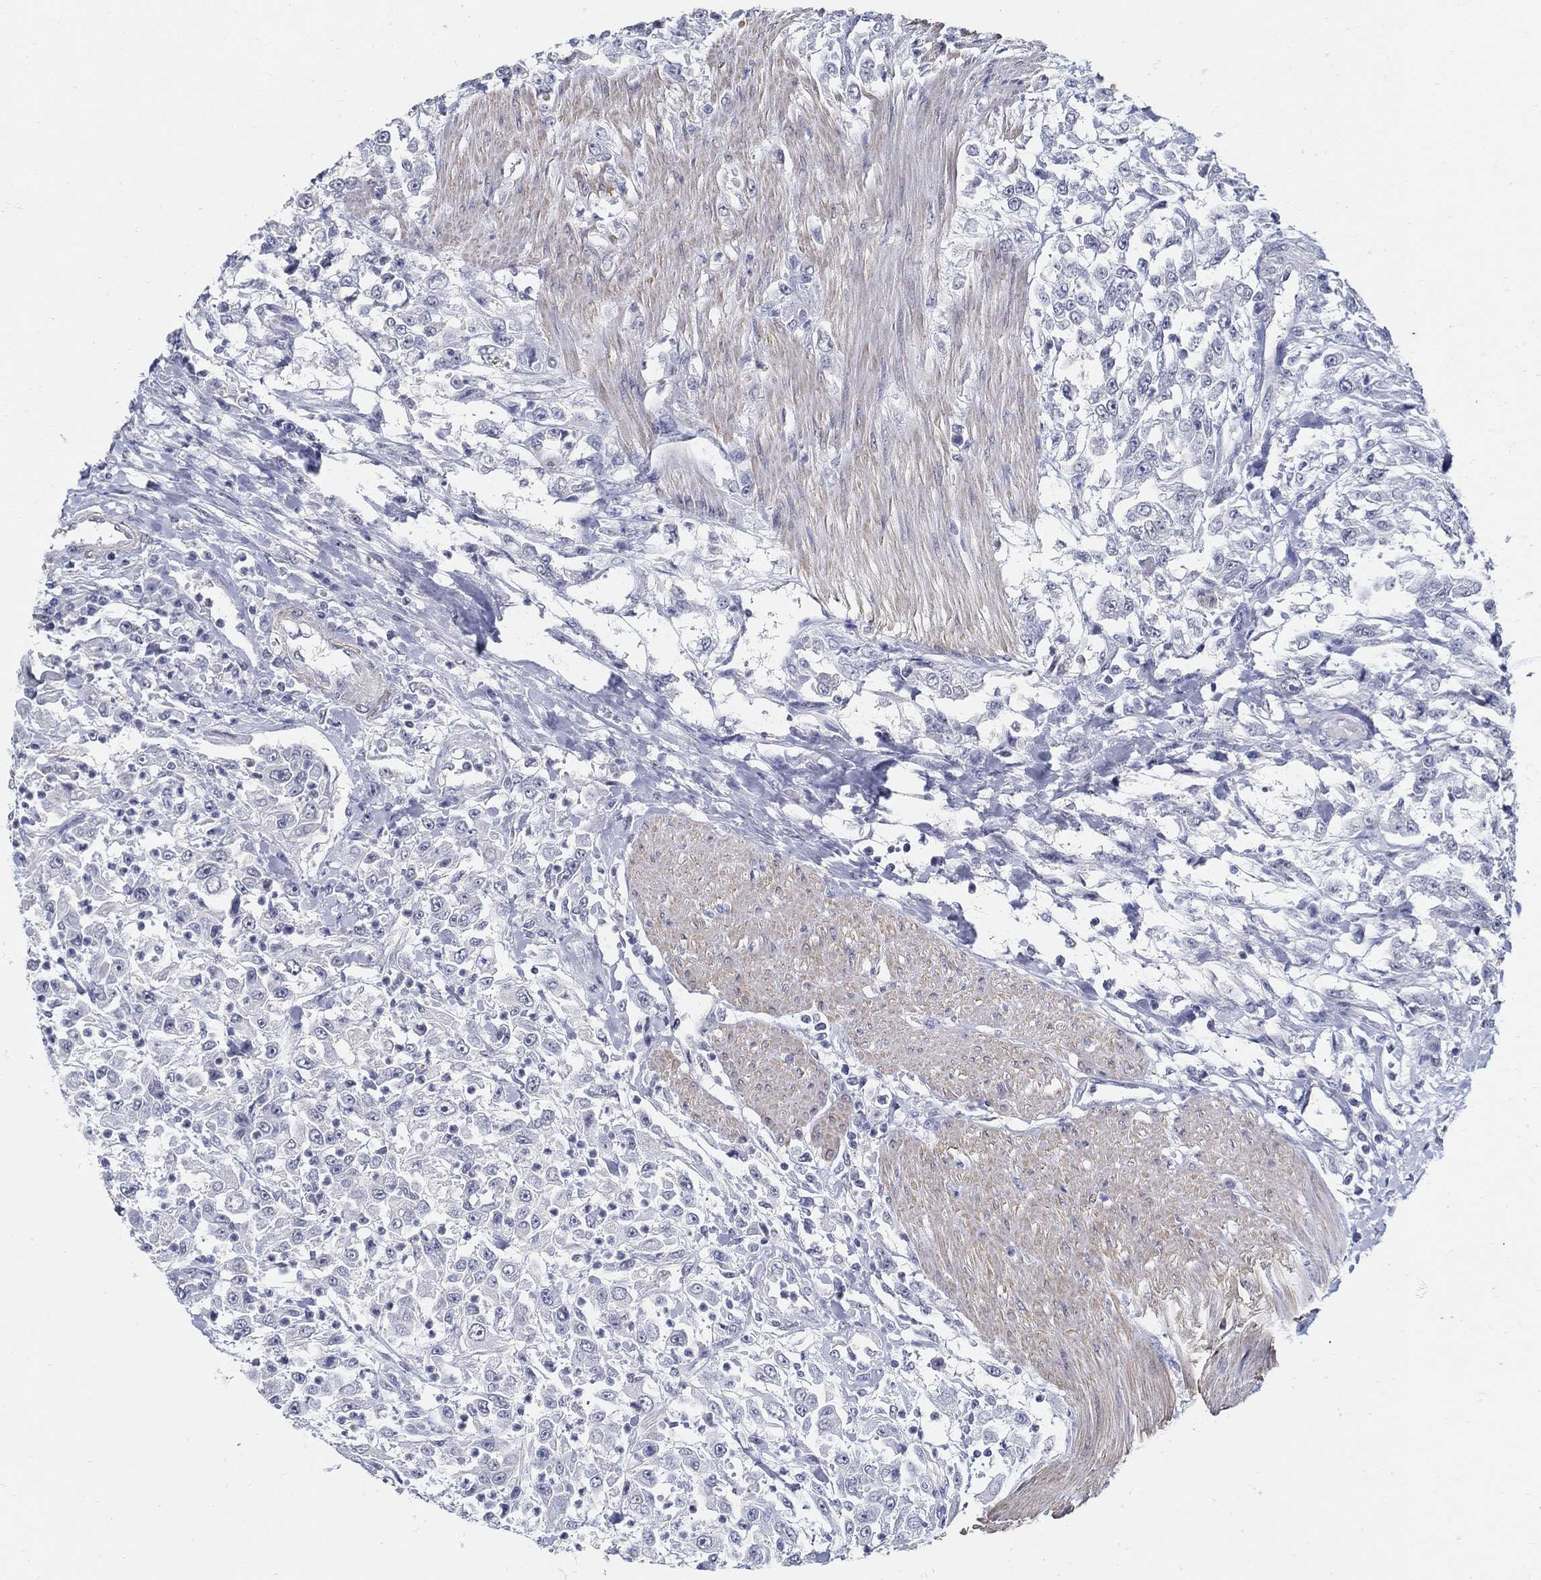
{"staining": {"intensity": "negative", "quantity": "none", "location": "none"}, "tissue": "urothelial cancer", "cell_type": "Tumor cells", "image_type": "cancer", "snomed": [{"axis": "morphology", "description": "Urothelial carcinoma, High grade"}, {"axis": "topography", "description": "Urinary bladder"}], "caption": "Image shows no protein staining in tumor cells of urothelial cancer tissue. The staining is performed using DAB (3,3'-diaminobenzidine) brown chromogen with nuclei counter-stained in using hematoxylin.", "gene": "USP29", "patient": {"sex": "male", "age": 46}}